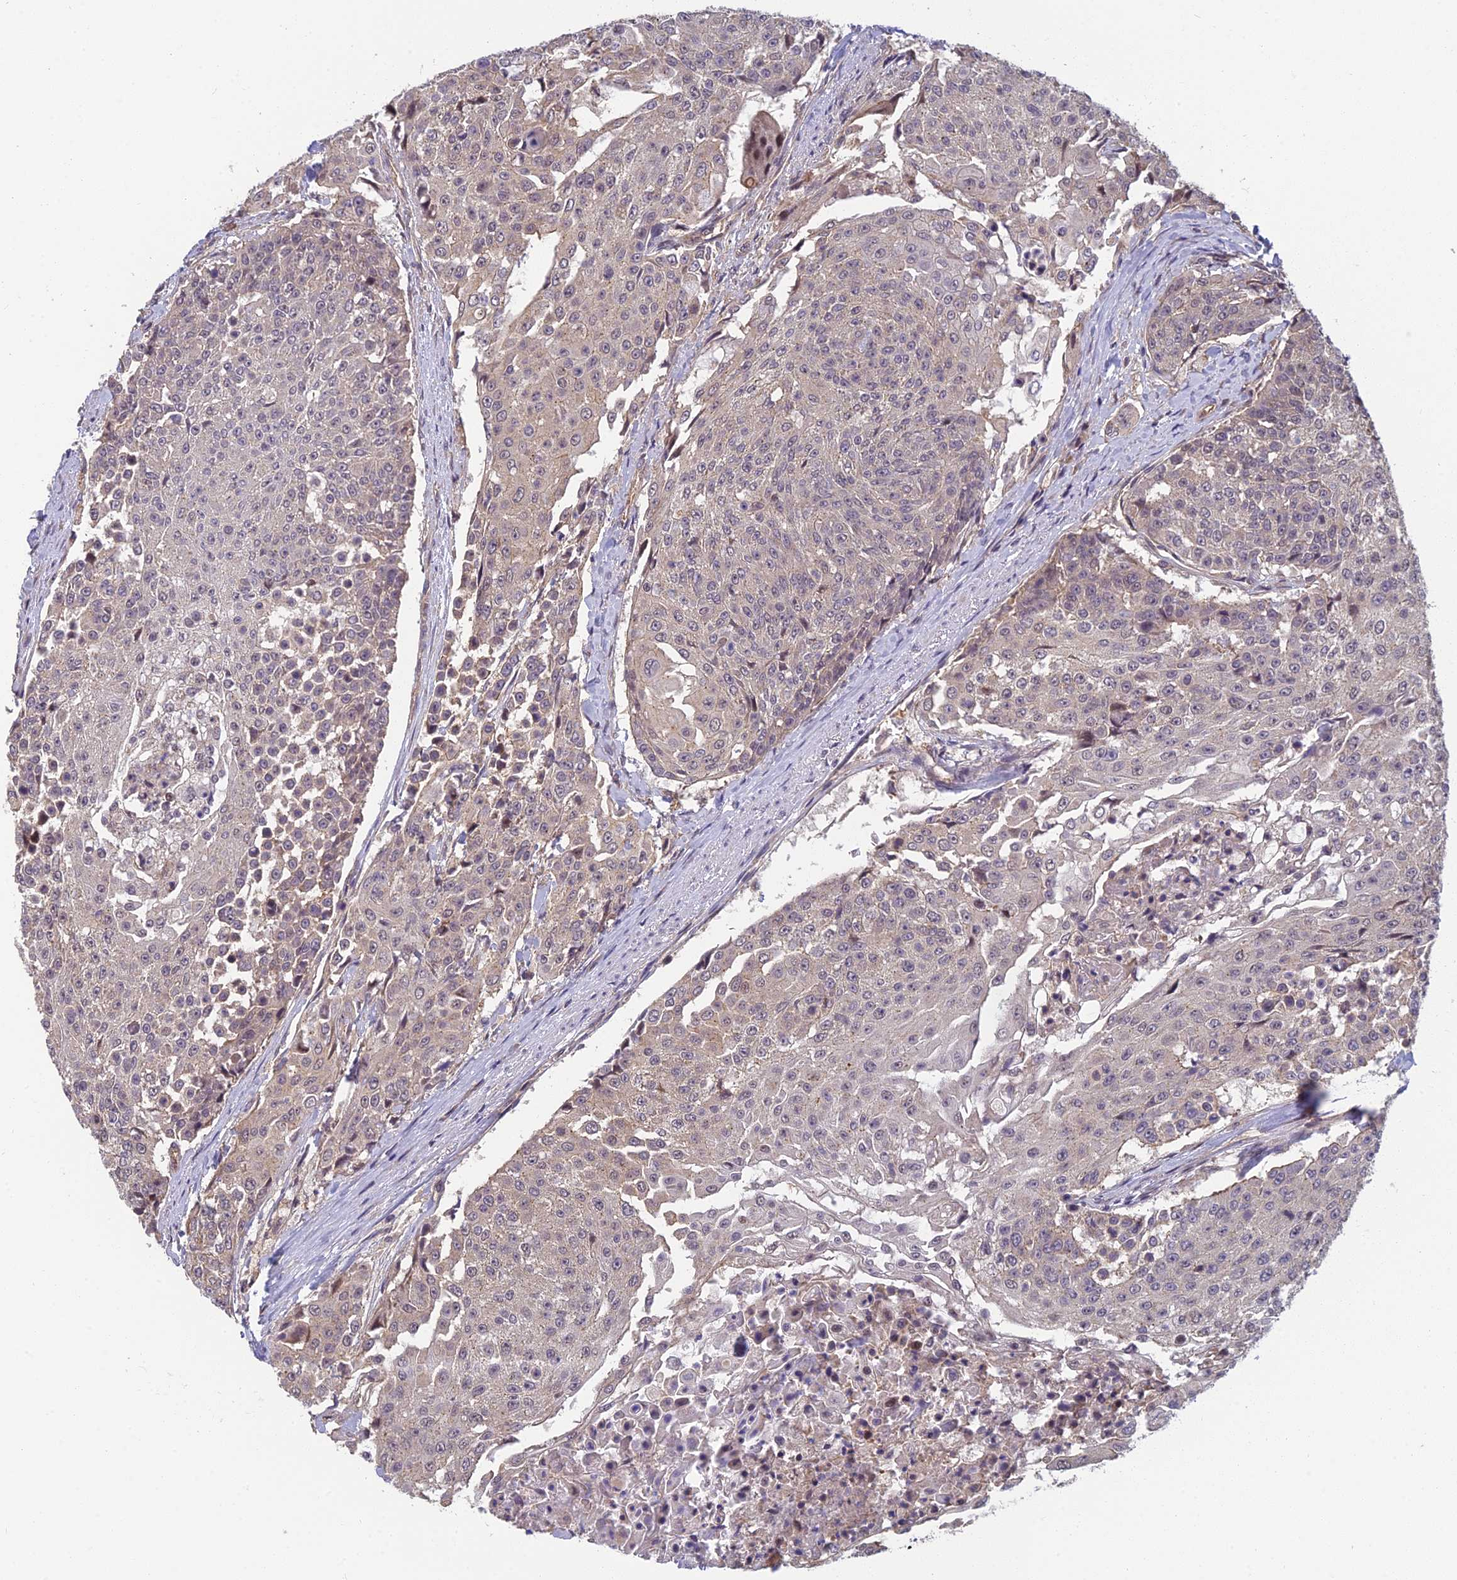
{"staining": {"intensity": "negative", "quantity": "none", "location": "none"}, "tissue": "urothelial cancer", "cell_type": "Tumor cells", "image_type": "cancer", "snomed": [{"axis": "morphology", "description": "Urothelial carcinoma, High grade"}, {"axis": "topography", "description": "Urinary bladder"}], "caption": "A micrograph of human high-grade urothelial carcinoma is negative for staining in tumor cells.", "gene": "PIKFYVE", "patient": {"sex": "female", "age": 63}}